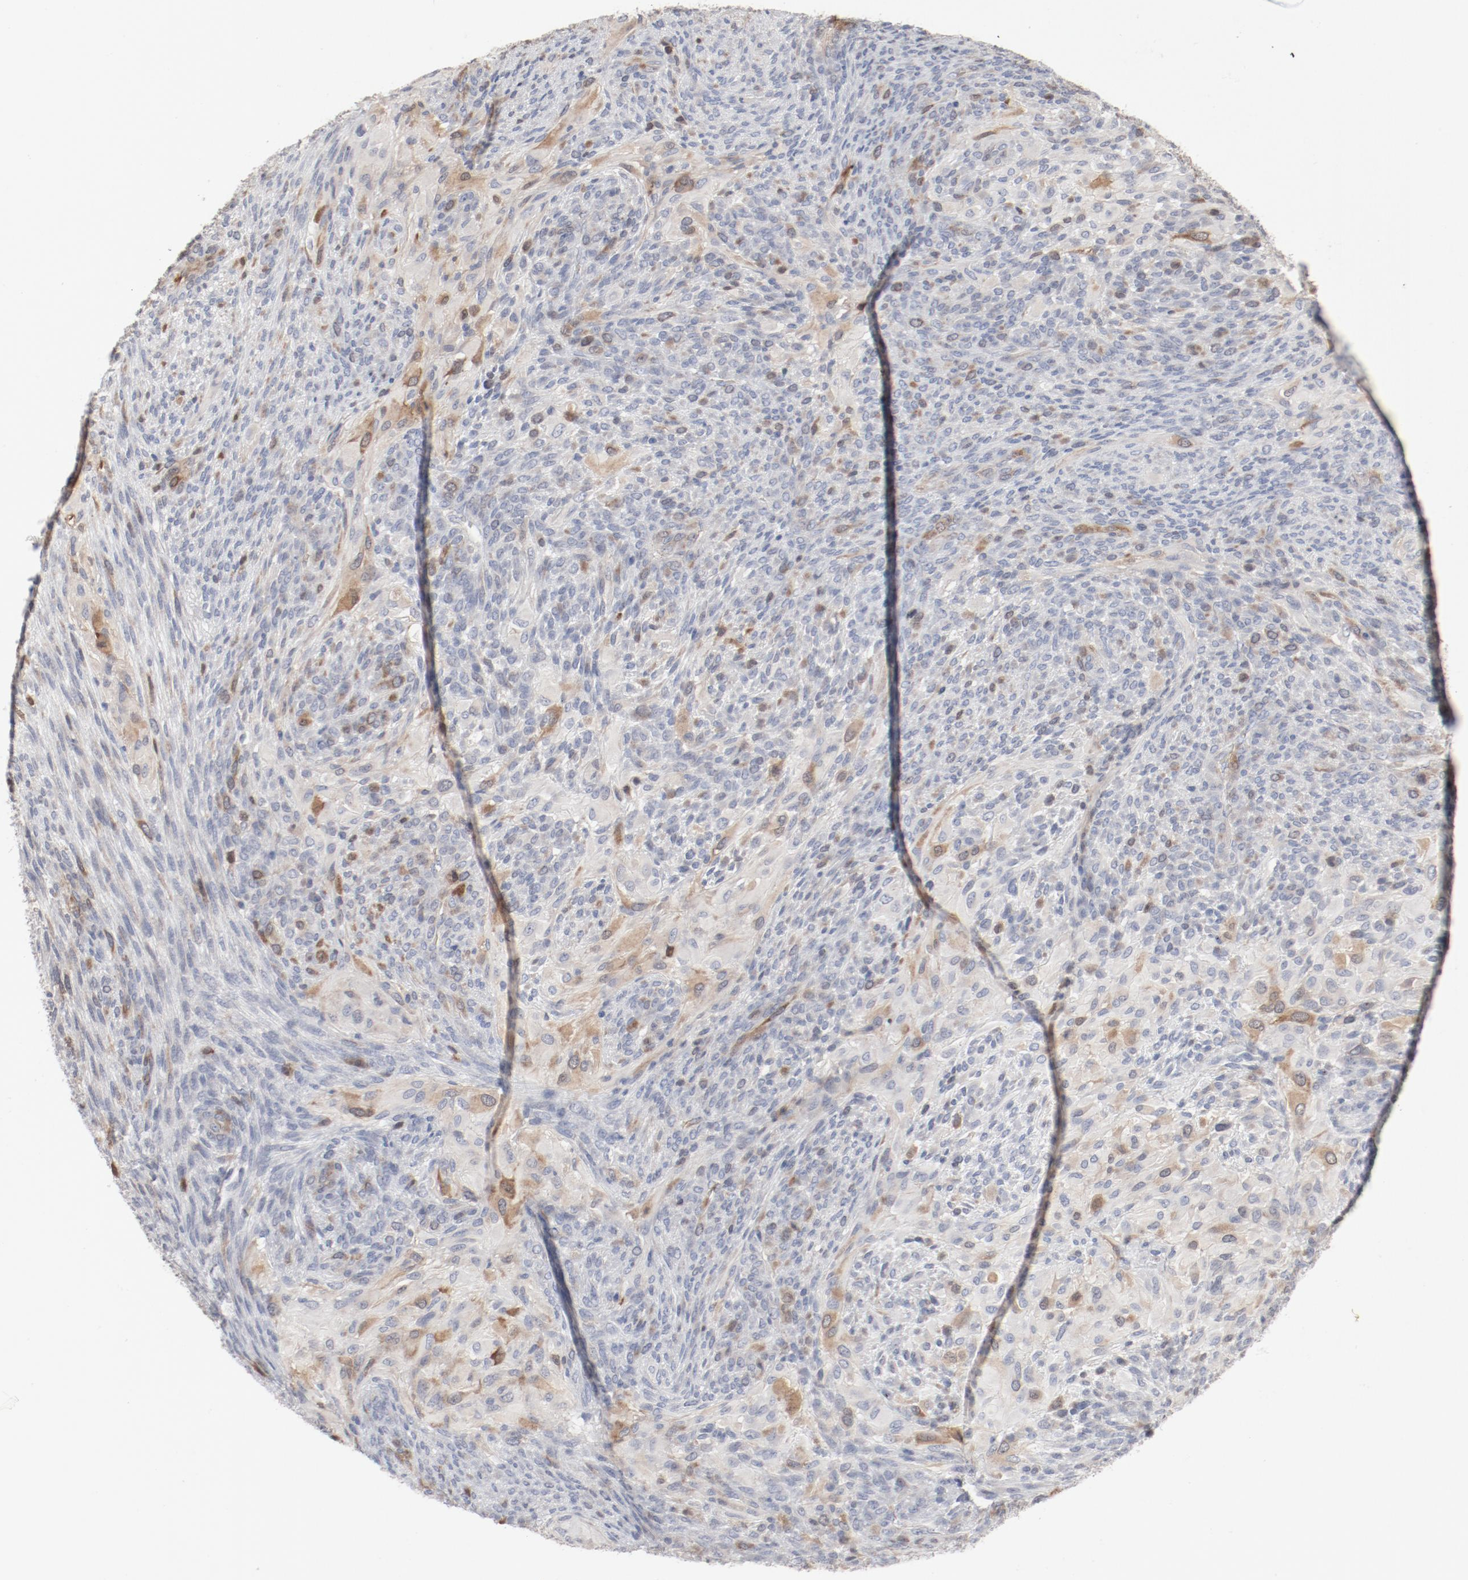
{"staining": {"intensity": "moderate", "quantity": "25%-75%", "location": "cytoplasmic/membranous,nuclear"}, "tissue": "glioma", "cell_type": "Tumor cells", "image_type": "cancer", "snomed": [{"axis": "morphology", "description": "Glioma, malignant, High grade"}, {"axis": "topography", "description": "Cerebral cortex"}], "caption": "This image reveals IHC staining of glioma, with medium moderate cytoplasmic/membranous and nuclear positivity in about 25%-75% of tumor cells.", "gene": "CDK1", "patient": {"sex": "female", "age": 55}}